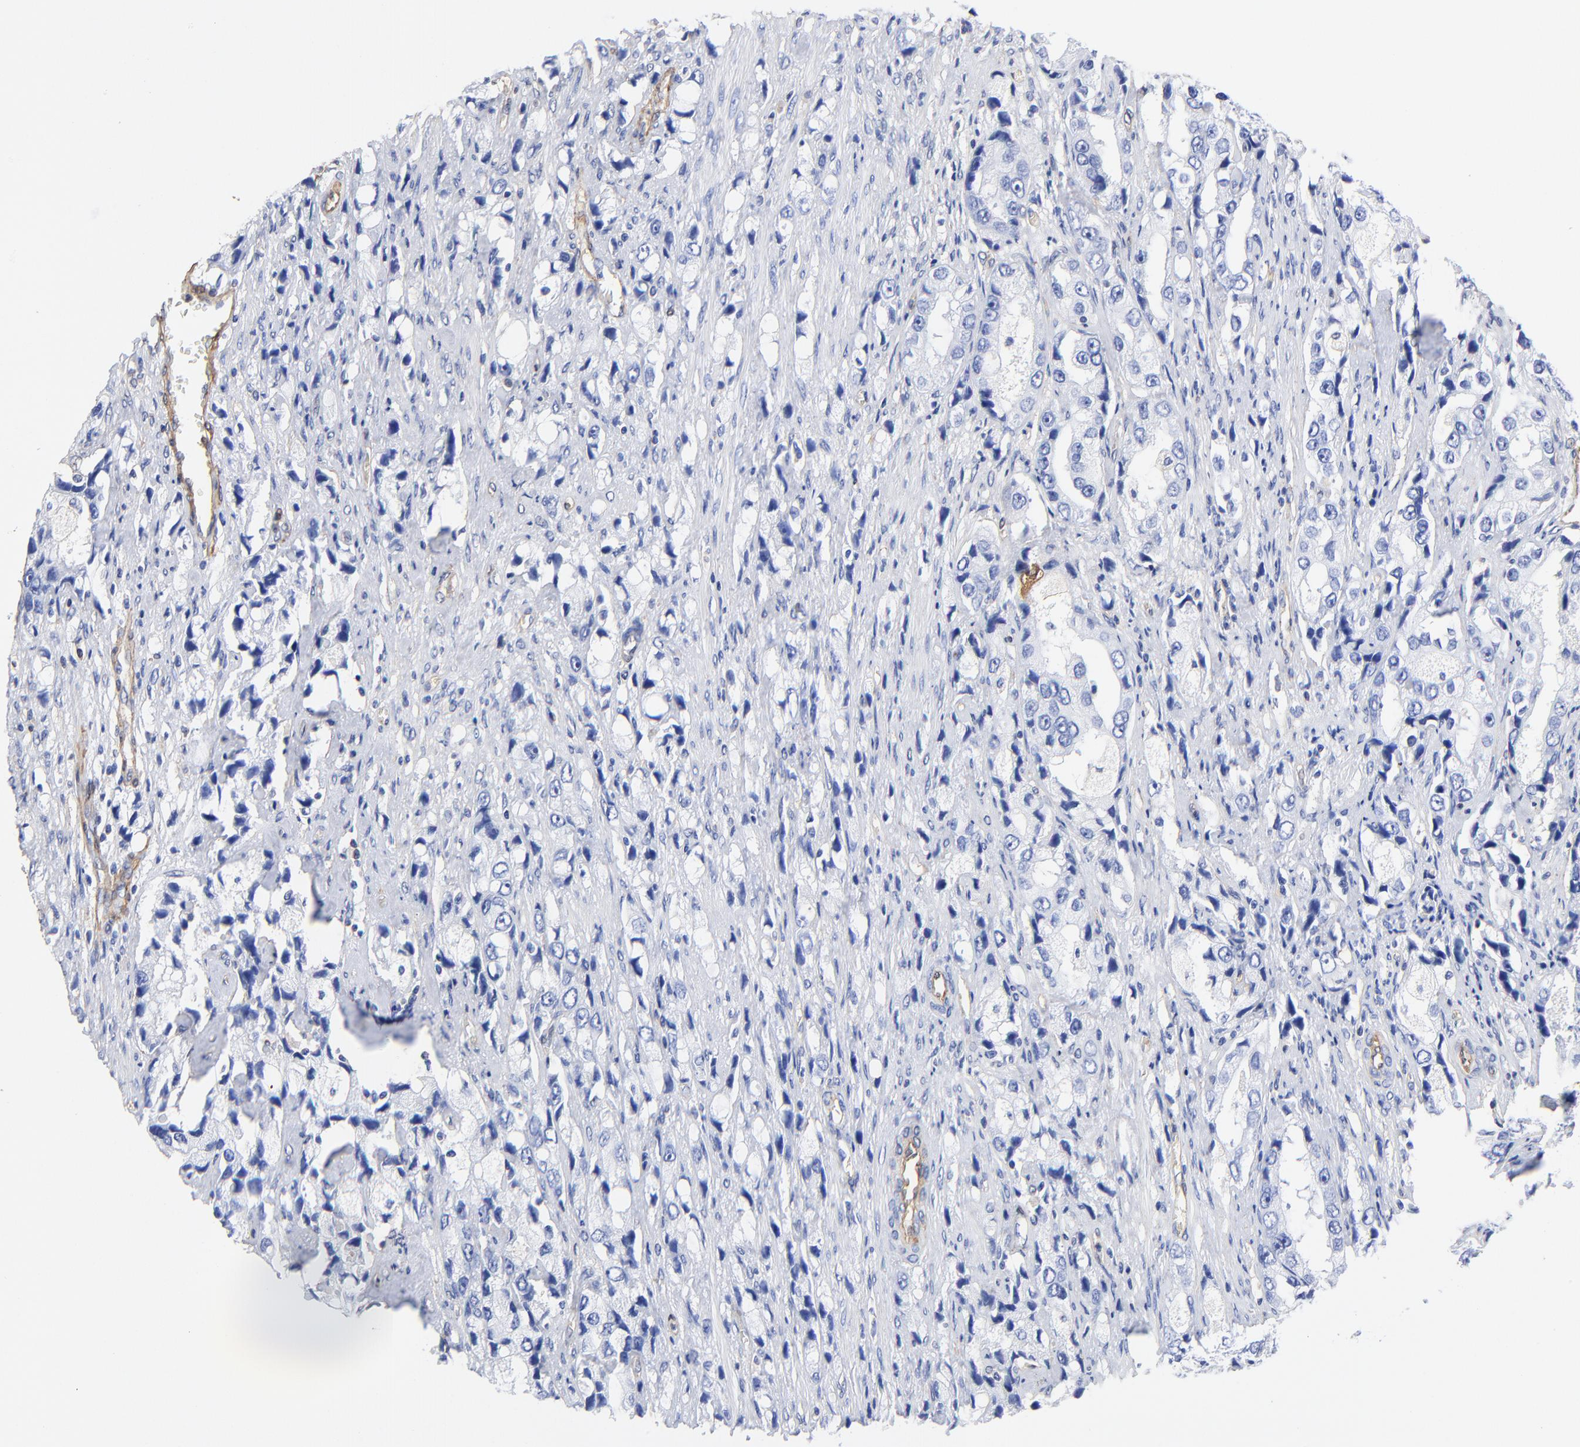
{"staining": {"intensity": "negative", "quantity": "none", "location": "none"}, "tissue": "prostate cancer", "cell_type": "Tumor cells", "image_type": "cancer", "snomed": [{"axis": "morphology", "description": "Adenocarcinoma, High grade"}, {"axis": "topography", "description": "Prostate"}], "caption": "Immunohistochemical staining of human high-grade adenocarcinoma (prostate) displays no significant staining in tumor cells.", "gene": "TAGLN2", "patient": {"sex": "male", "age": 63}}